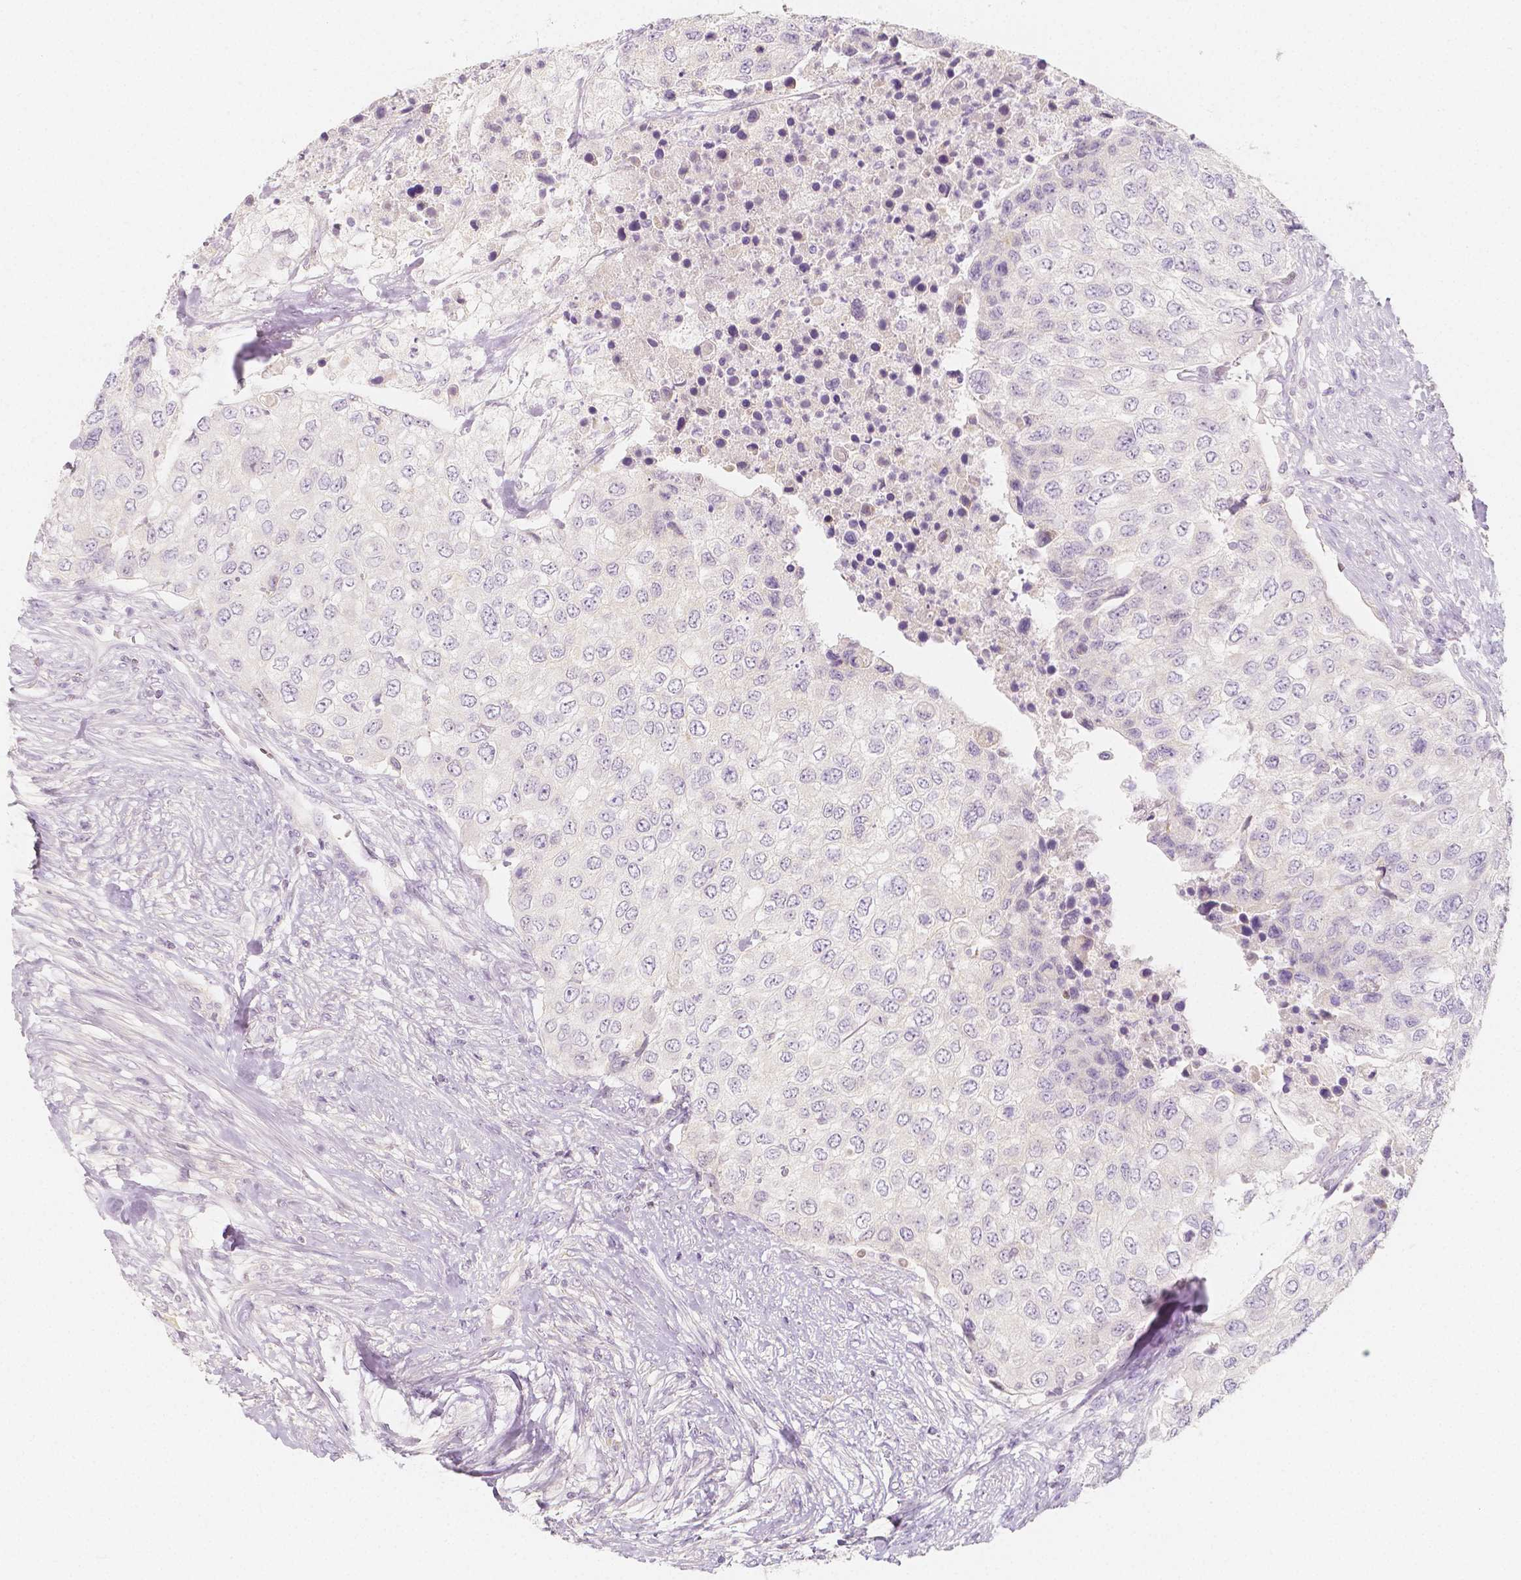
{"staining": {"intensity": "negative", "quantity": "none", "location": "none"}, "tissue": "urothelial cancer", "cell_type": "Tumor cells", "image_type": "cancer", "snomed": [{"axis": "morphology", "description": "Urothelial carcinoma, High grade"}, {"axis": "topography", "description": "Urinary bladder"}], "caption": "High-grade urothelial carcinoma was stained to show a protein in brown. There is no significant expression in tumor cells.", "gene": "BATF", "patient": {"sex": "female", "age": 78}}